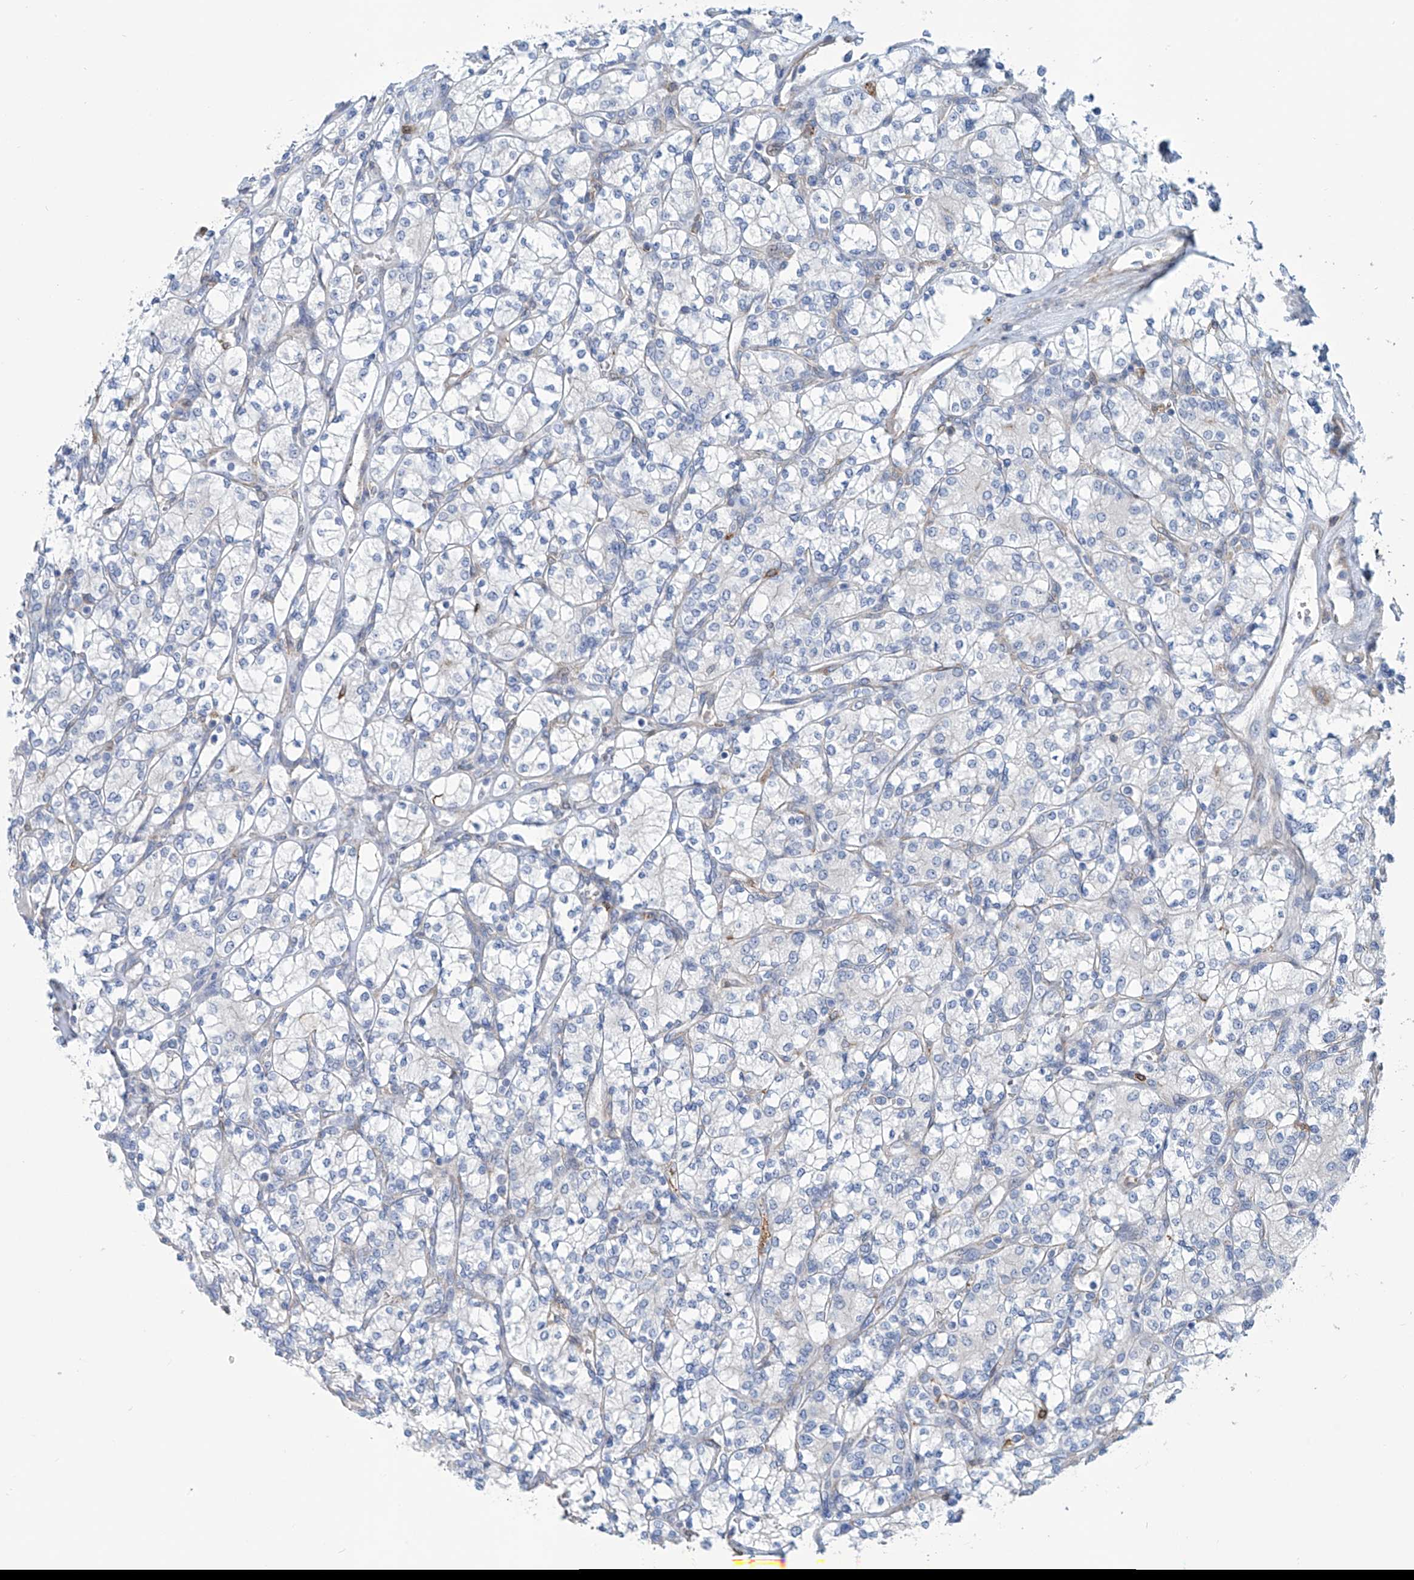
{"staining": {"intensity": "negative", "quantity": "none", "location": "none"}, "tissue": "renal cancer", "cell_type": "Tumor cells", "image_type": "cancer", "snomed": [{"axis": "morphology", "description": "Adenocarcinoma, NOS"}, {"axis": "topography", "description": "Kidney"}], "caption": "DAB immunohistochemical staining of human renal cancer shows no significant staining in tumor cells.", "gene": "TNN", "patient": {"sex": "male", "age": 77}}